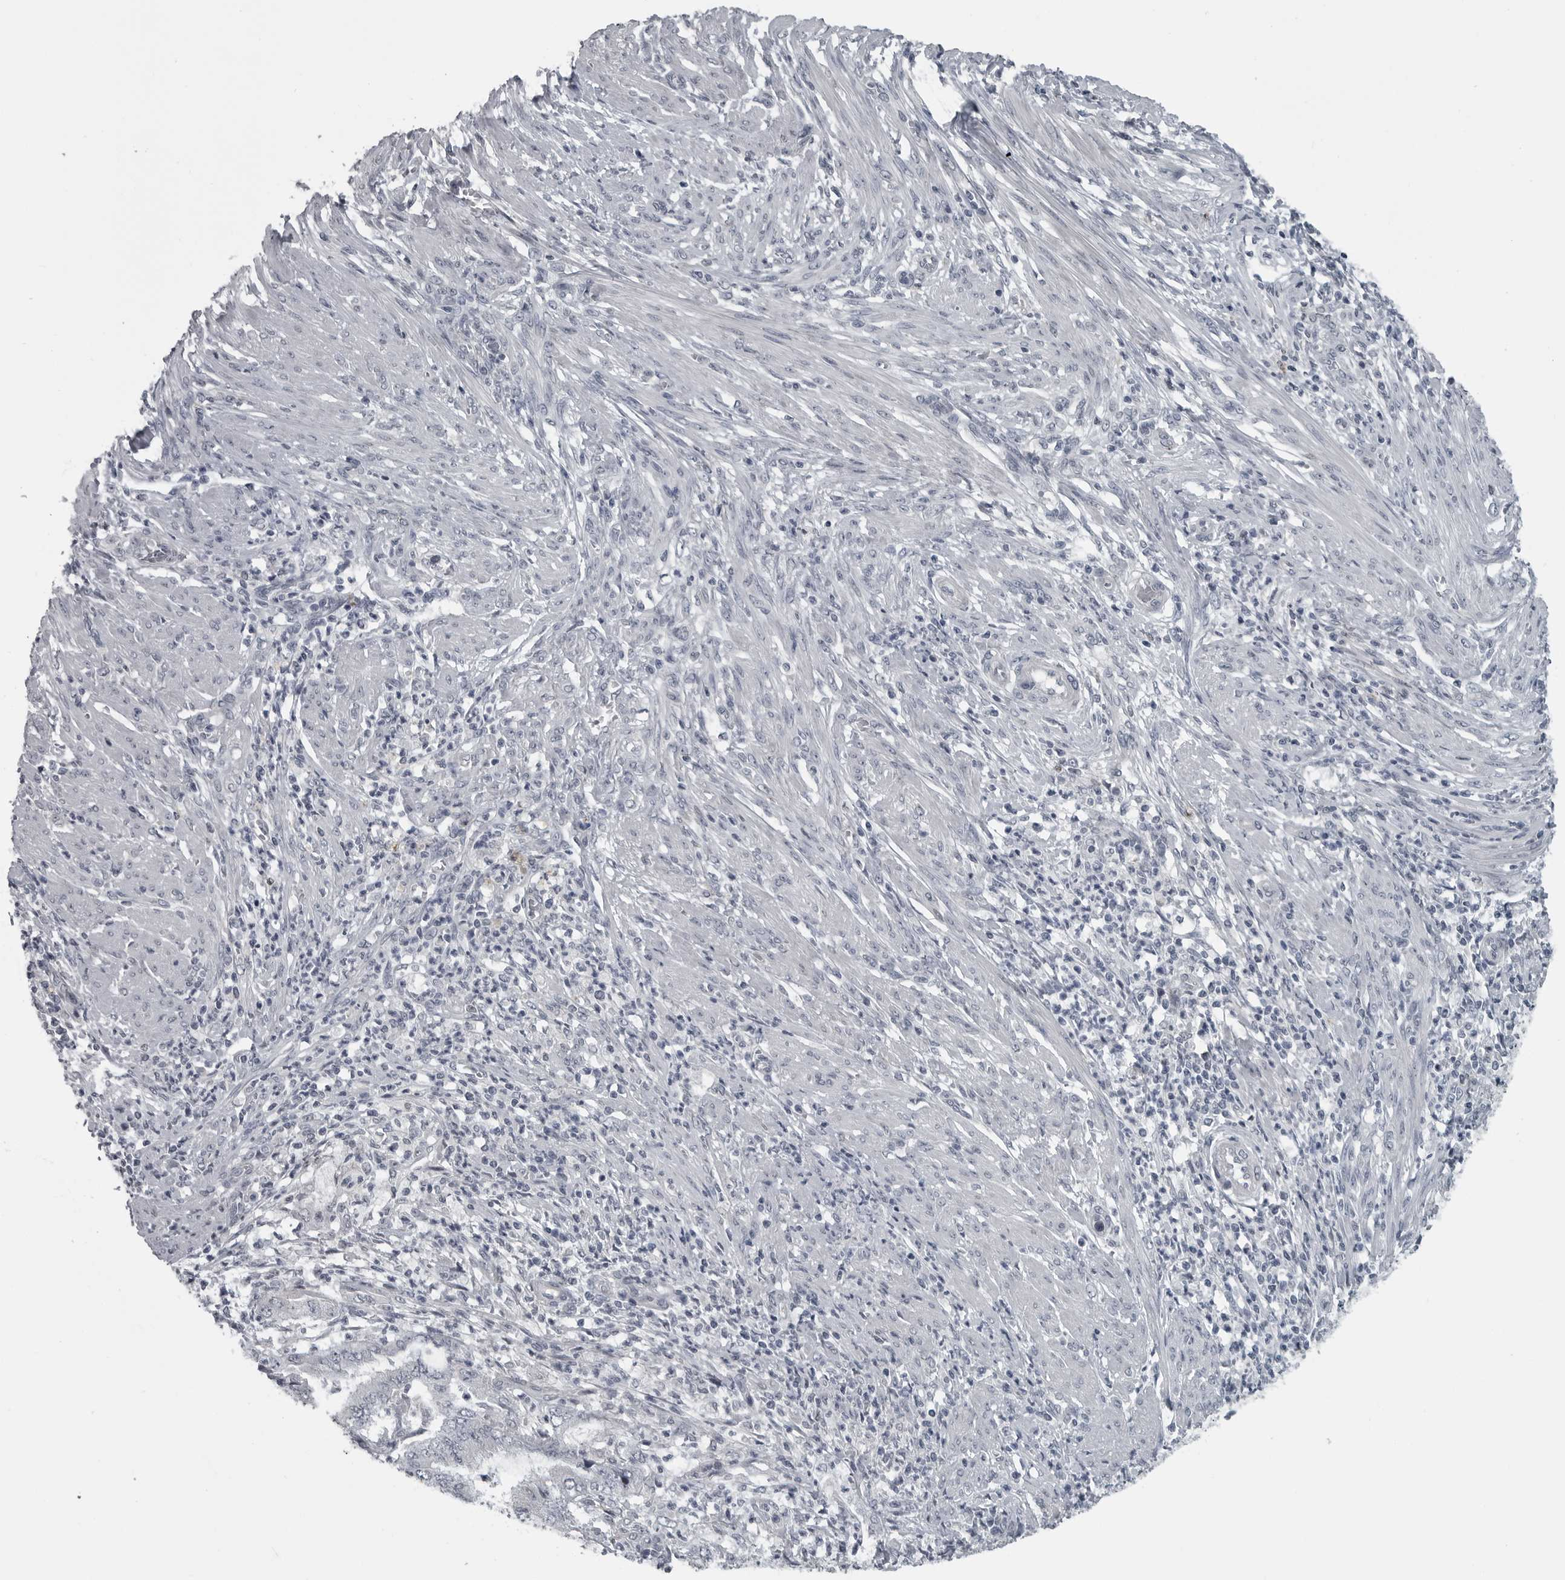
{"staining": {"intensity": "negative", "quantity": "none", "location": "none"}, "tissue": "endometrial cancer", "cell_type": "Tumor cells", "image_type": "cancer", "snomed": [{"axis": "morphology", "description": "Adenocarcinoma, NOS"}, {"axis": "topography", "description": "Endometrium"}], "caption": "Human adenocarcinoma (endometrial) stained for a protein using immunohistochemistry displays no expression in tumor cells.", "gene": "LYSMD1", "patient": {"sex": "female", "age": 51}}